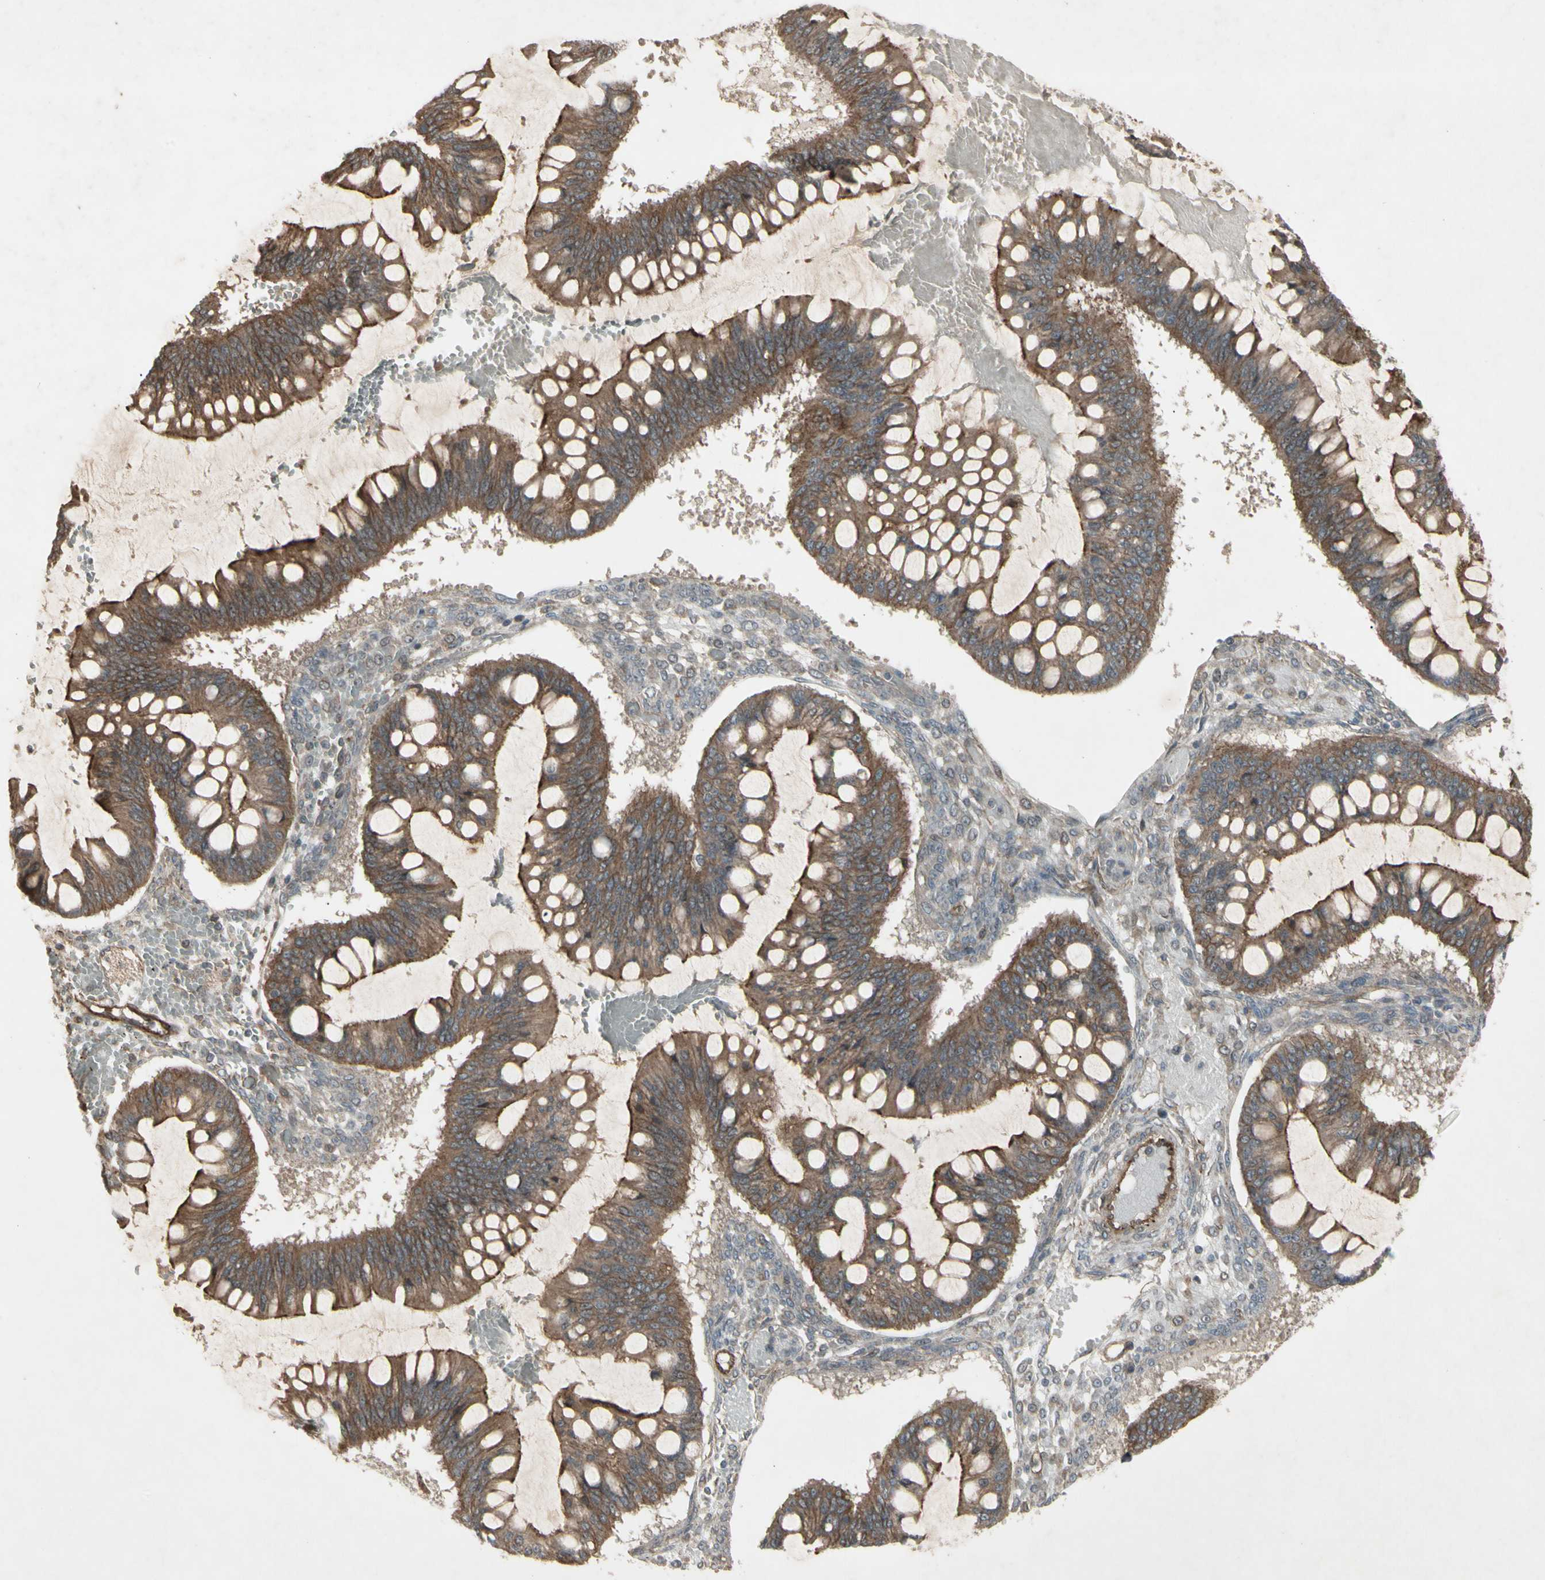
{"staining": {"intensity": "moderate", "quantity": ">75%", "location": "cytoplasmic/membranous"}, "tissue": "ovarian cancer", "cell_type": "Tumor cells", "image_type": "cancer", "snomed": [{"axis": "morphology", "description": "Cystadenocarcinoma, mucinous, NOS"}, {"axis": "topography", "description": "Ovary"}], "caption": "A brown stain labels moderate cytoplasmic/membranous expression of a protein in ovarian mucinous cystadenocarcinoma tumor cells.", "gene": "JAG1", "patient": {"sex": "female", "age": 73}}